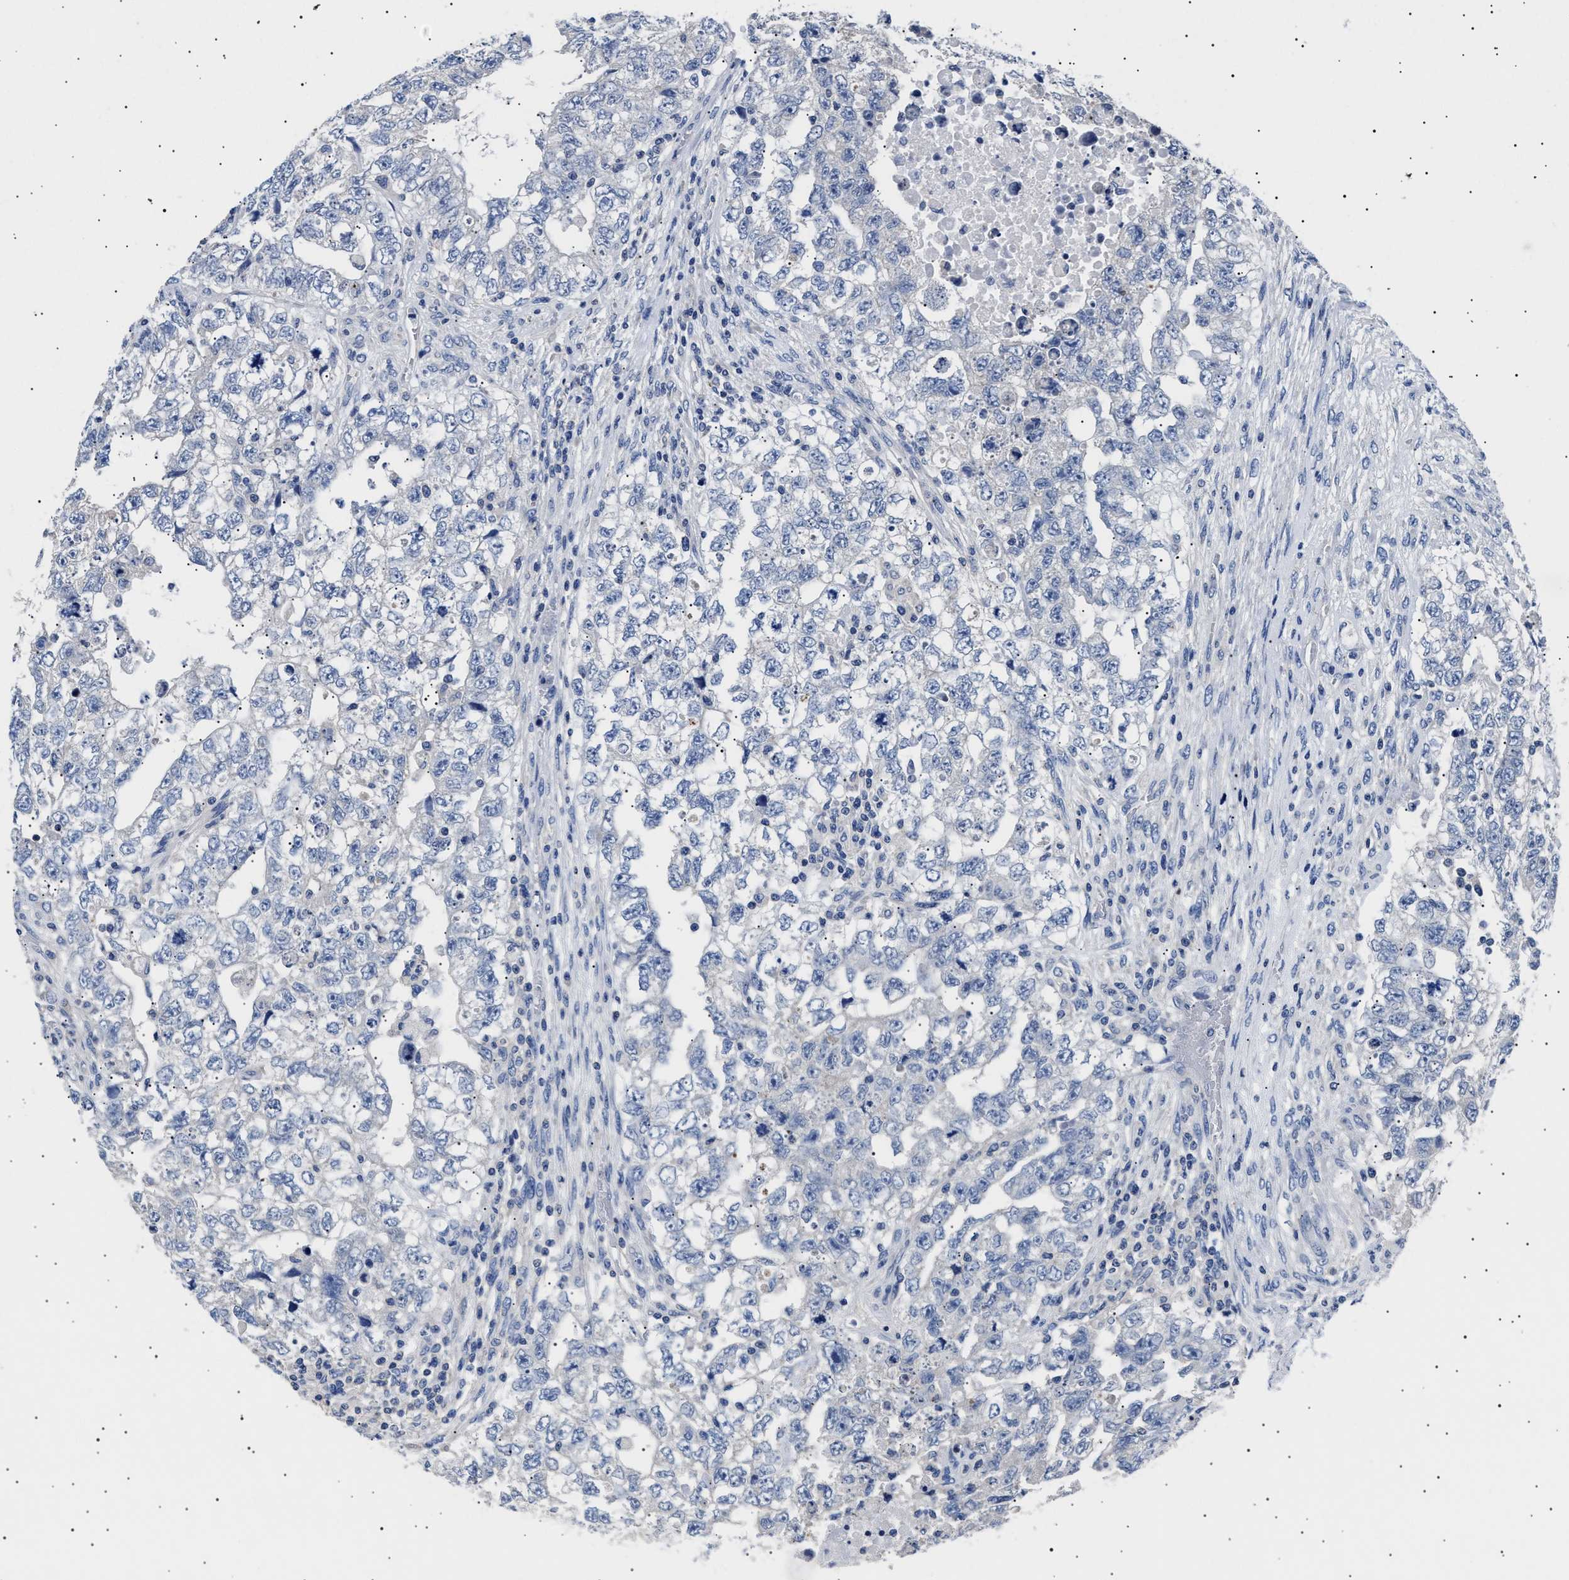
{"staining": {"intensity": "negative", "quantity": "none", "location": "none"}, "tissue": "testis cancer", "cell_type": "Tumor cells", "image_type": "cancer", "snomed": [{"axis": "morphology", "description": "Carcinoma, Embryonal, NOS"}, {"axis": "topography", "description": "Testis"}], "caption": "IHC of embryonal carcinoma (testis) exhibits no expression in tumor cells. Nuclei are stained in blue.", "gene": "HEMGN", "patient": {"sex": "male", "age": 36}}